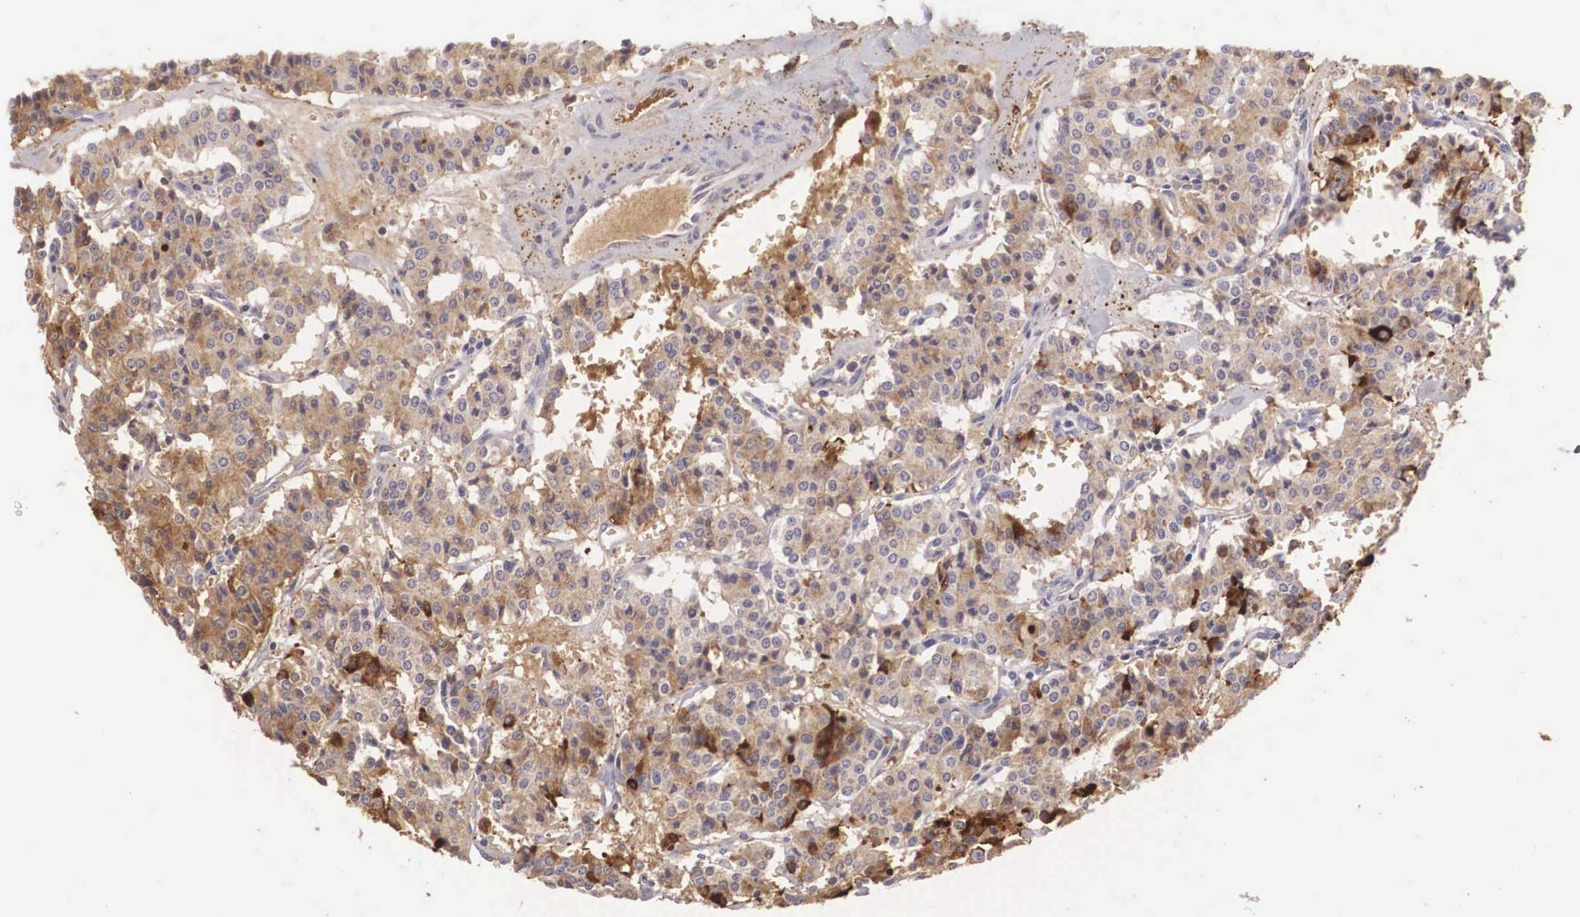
{"staining": {"intensity": "moderate", "quantity": ">75%", "location": "cytoplasmic/membranous"}, "tissue": "carcinoid", "cell_type": "Tumor cells", "image_type": "cancer", "snomed": [{"axis": "morphology", "description": "Carcinoid, malignant, NOS"}, {"axis": "topography", "description": "Bronchus"}], "caption": "The image displays staining of carcinoid, revealing moderate cytoplasmic/membranous protein staining (brown color) within tumor cells.", "gene": "CLU", "patient": {"sex": "male", "age": 55}}